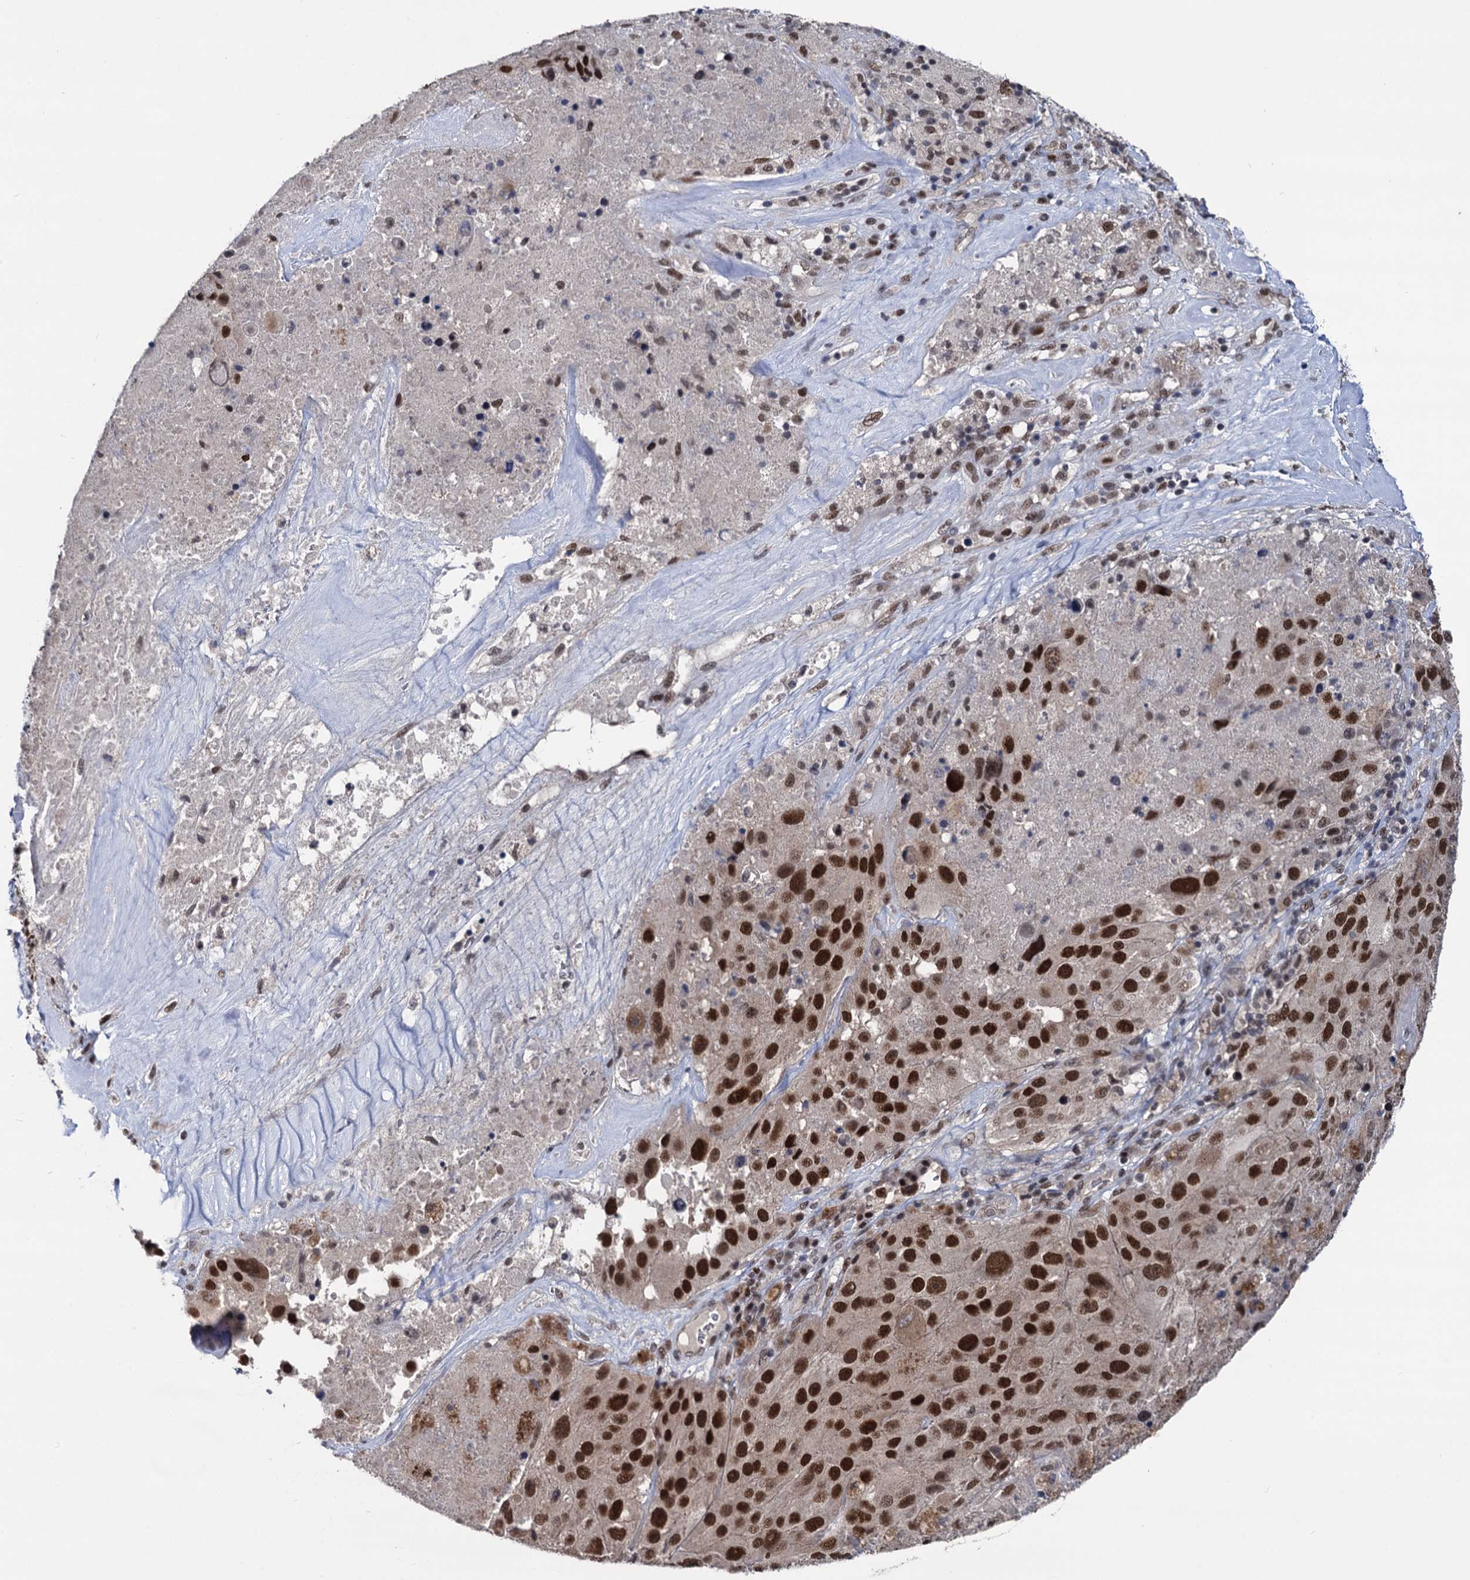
{"staining": {"intensity": "strong", "quantity": ">75%", "location": "nuclear"}, "tissue": "melanoma", "cell_type": "Tumor cells", "image_type": "cancer", "snomed": [{"axis": "morphology", "description": "Malignant melanoma, Metastatic site"}, {"axis": "topography", "description": "Lymph node"}], "caption": "There is high levels of strong nuclear staining in tumor cells of melanoma, as demonstrated by immunohistochemical staining (brown color).", "gene": "GALNT11", "patient": {"sex": "male", "age": 62}}